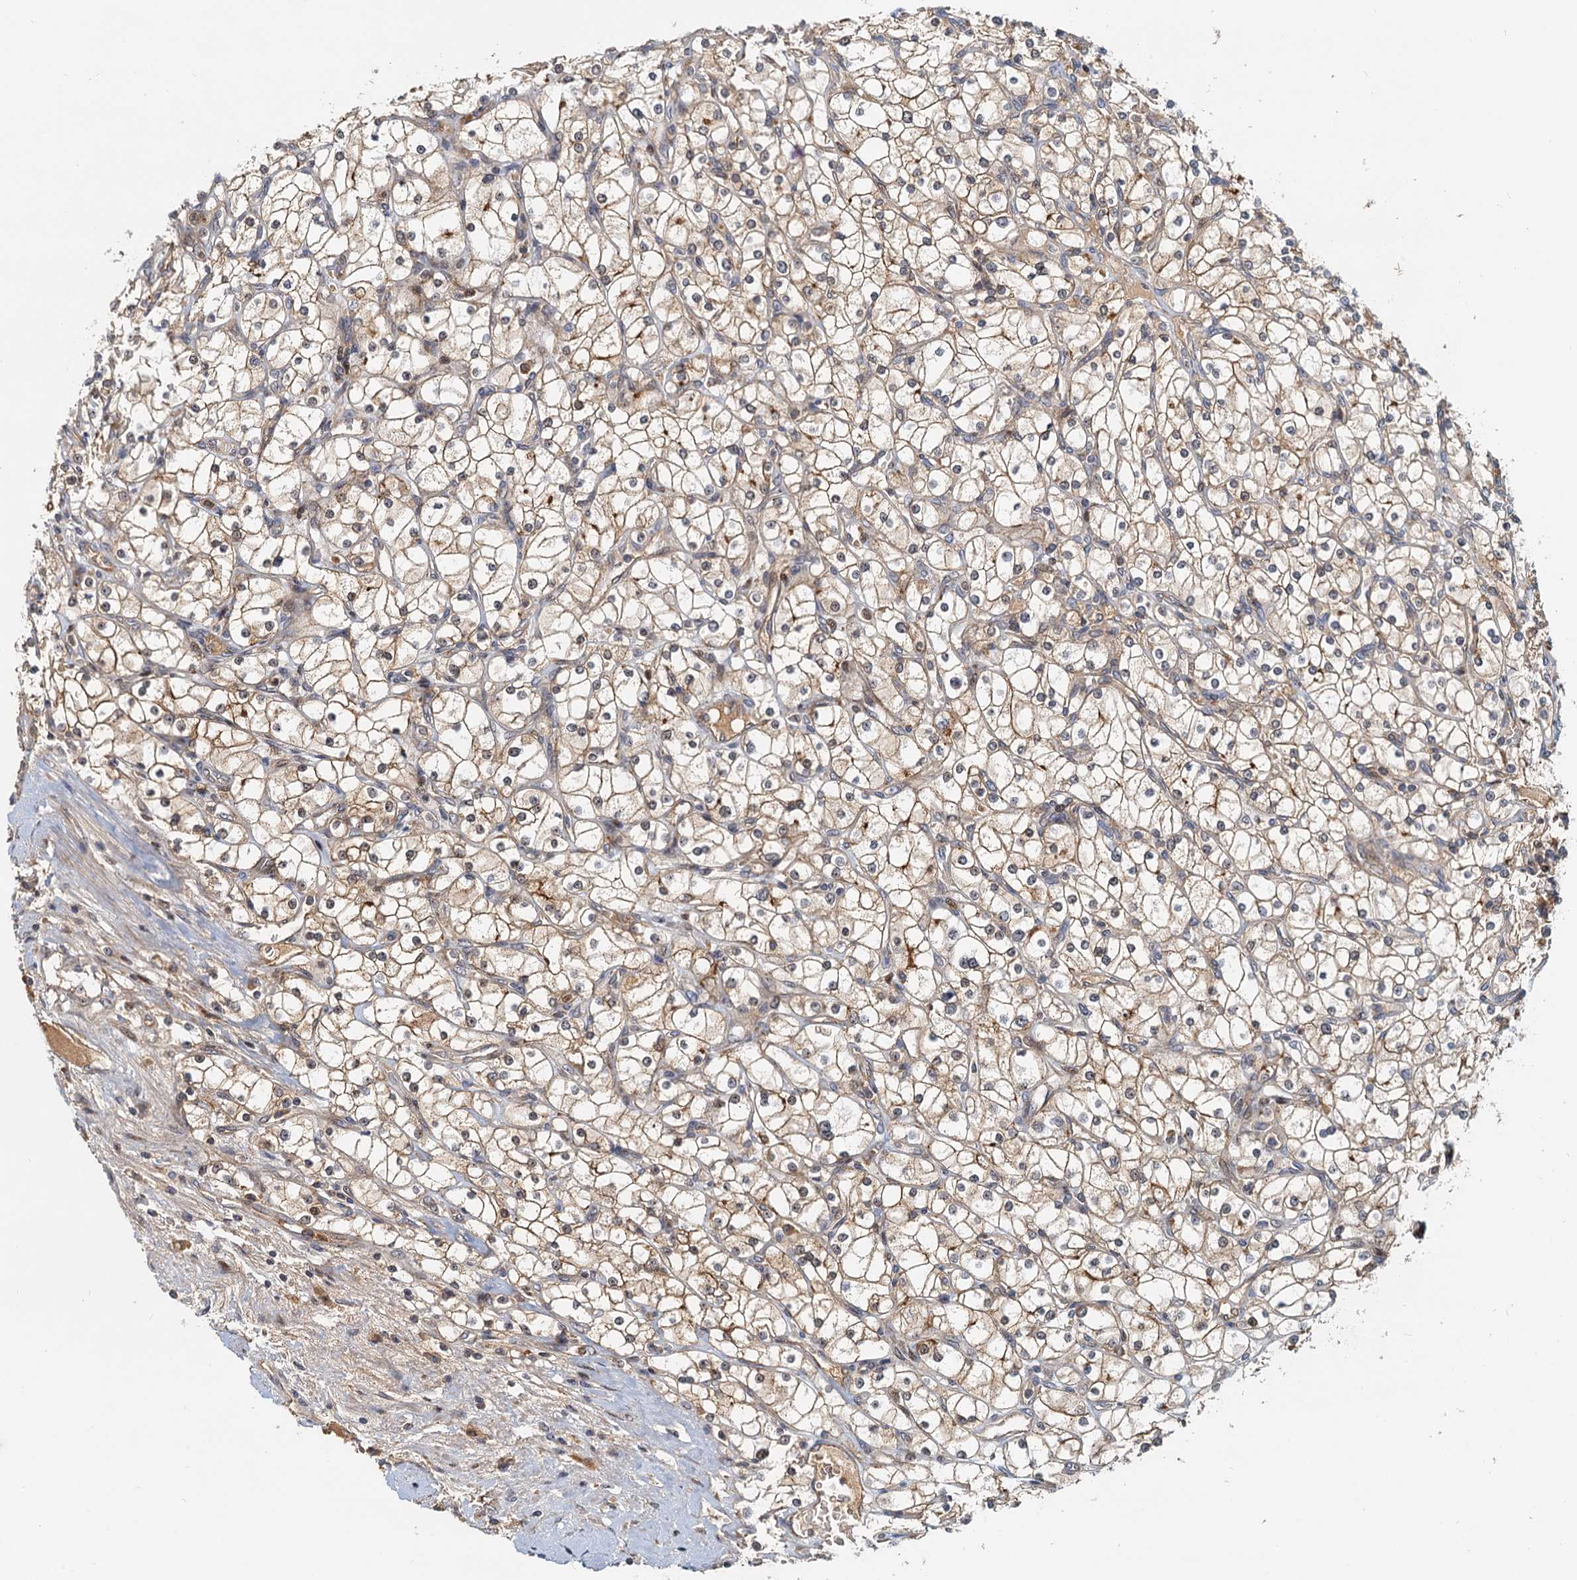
{"staining": {"intensity": "moderate", "quantity": ">75%", "location": "cytoplasmic/membranous"}, "tissue": "renal cancer", "cell_type": "Tumor cells", "image_type": "cancer", "snomed": [{"axis": "morphology", "description": "Adenocarcinoma, NOS"}, {"axis": "topography", "description": "Kidney"}], "caption": "Adenocarcinoma (renal) was stained to show a protein in brown. There is medium levels of moderate cytoplasmic/membranous positivity in approximately >75% of tumor cells. Immunohistochemistry stains the protein of interest in brown and the nuclei are stained blue.", "gene": "TOLLIP", "patient": {"sex": "male", "age": 80}}